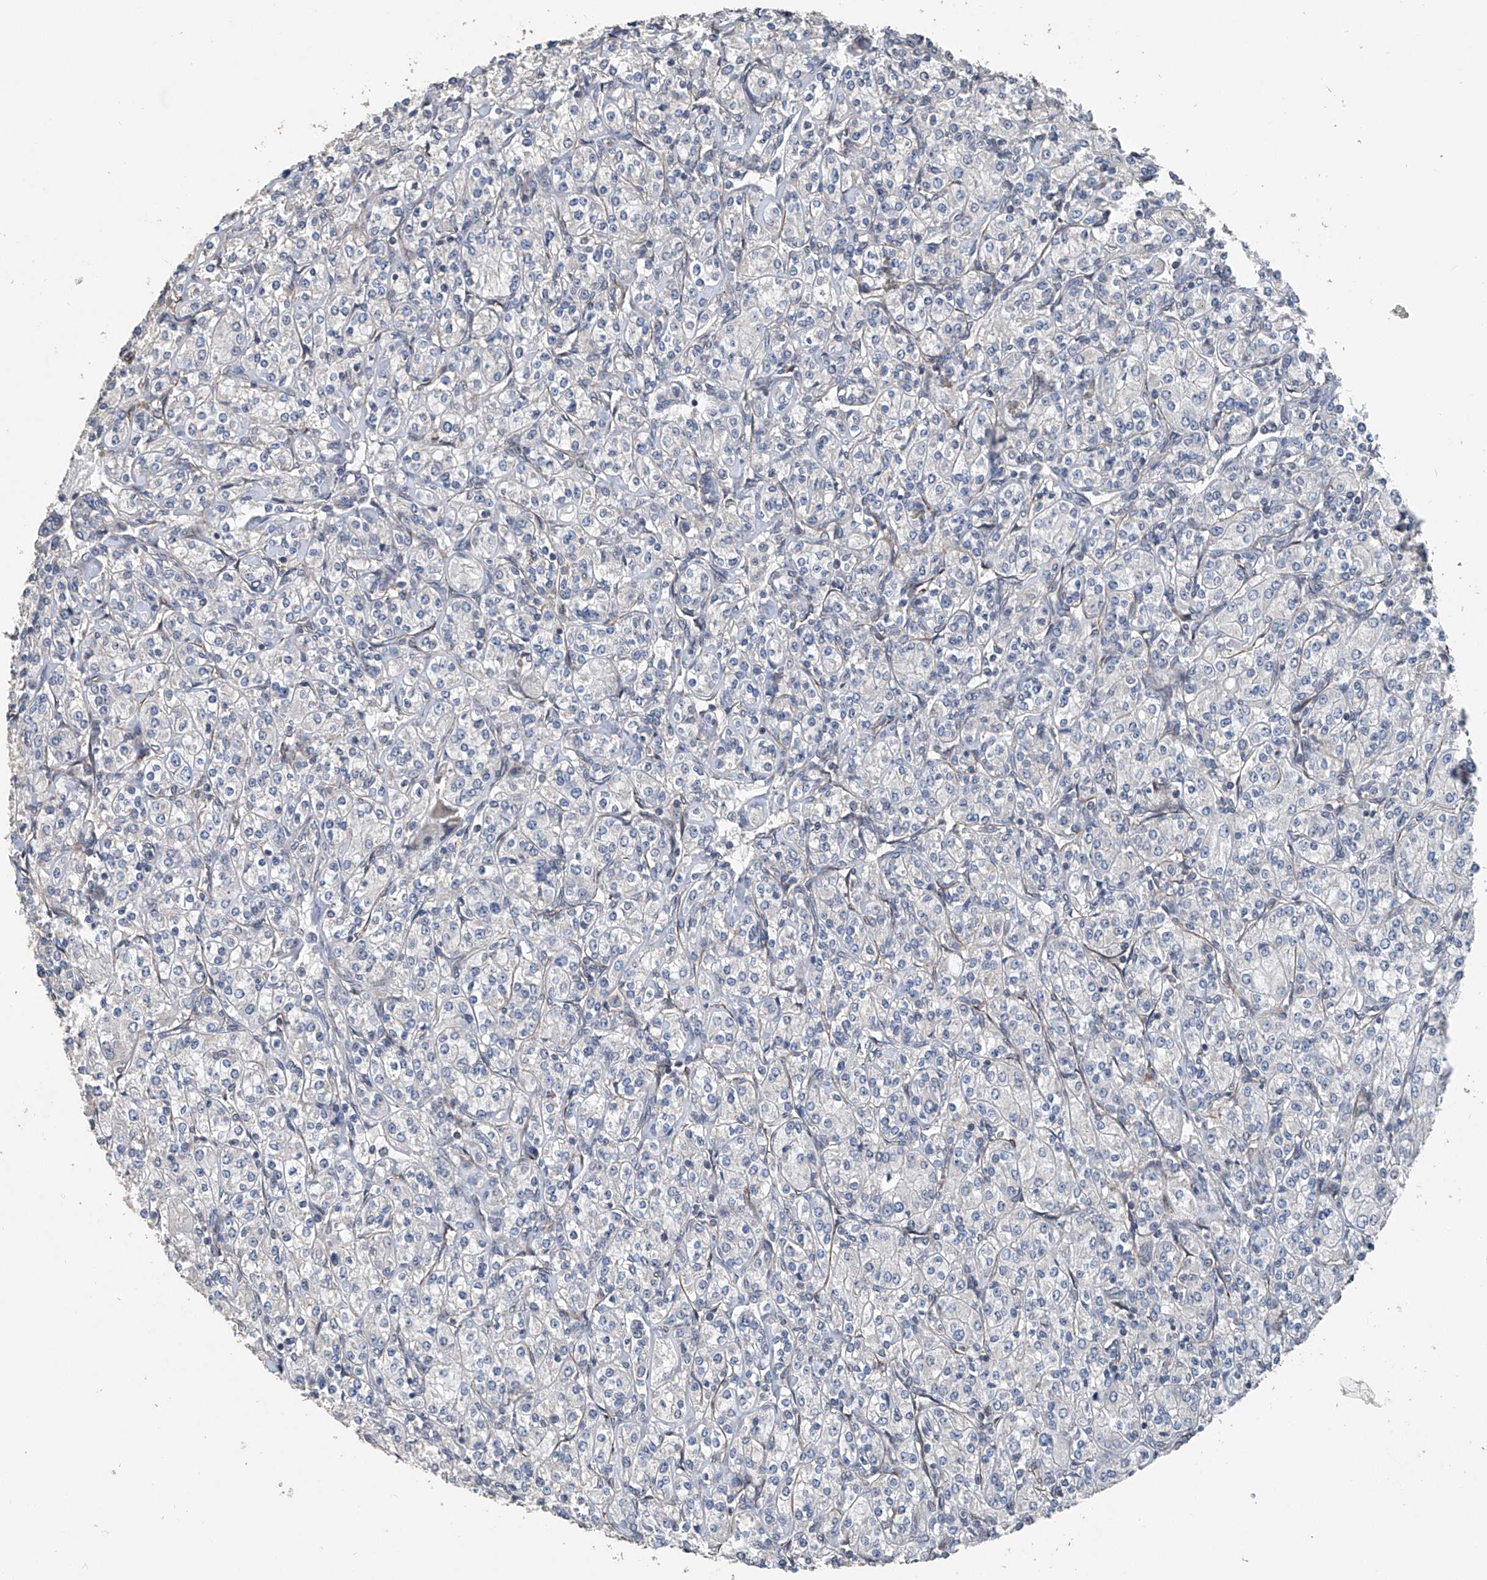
{"staining": {"intensity": "negative", "quantity": "none", "location": "none"}, "tissue": "renal cancer", "cell_type": "Tumor cells", "image_type": "cancer", "snomed": [{"axis": "morphology", "description": "Adenocarcinoma, NOS"}, {"axis": "topography", "description": "Kidney"}], "caption": "High magnification brightfield microscopy of adenocarcinoma (renal) stained with DAB (3,3'-diaminobenzidine) (brown) and counterstained with hematoxylin (blue): tumor cells show no significant expression.", "gene": "BCKDHB", "patient": {"sex": "male", "age": 77}}